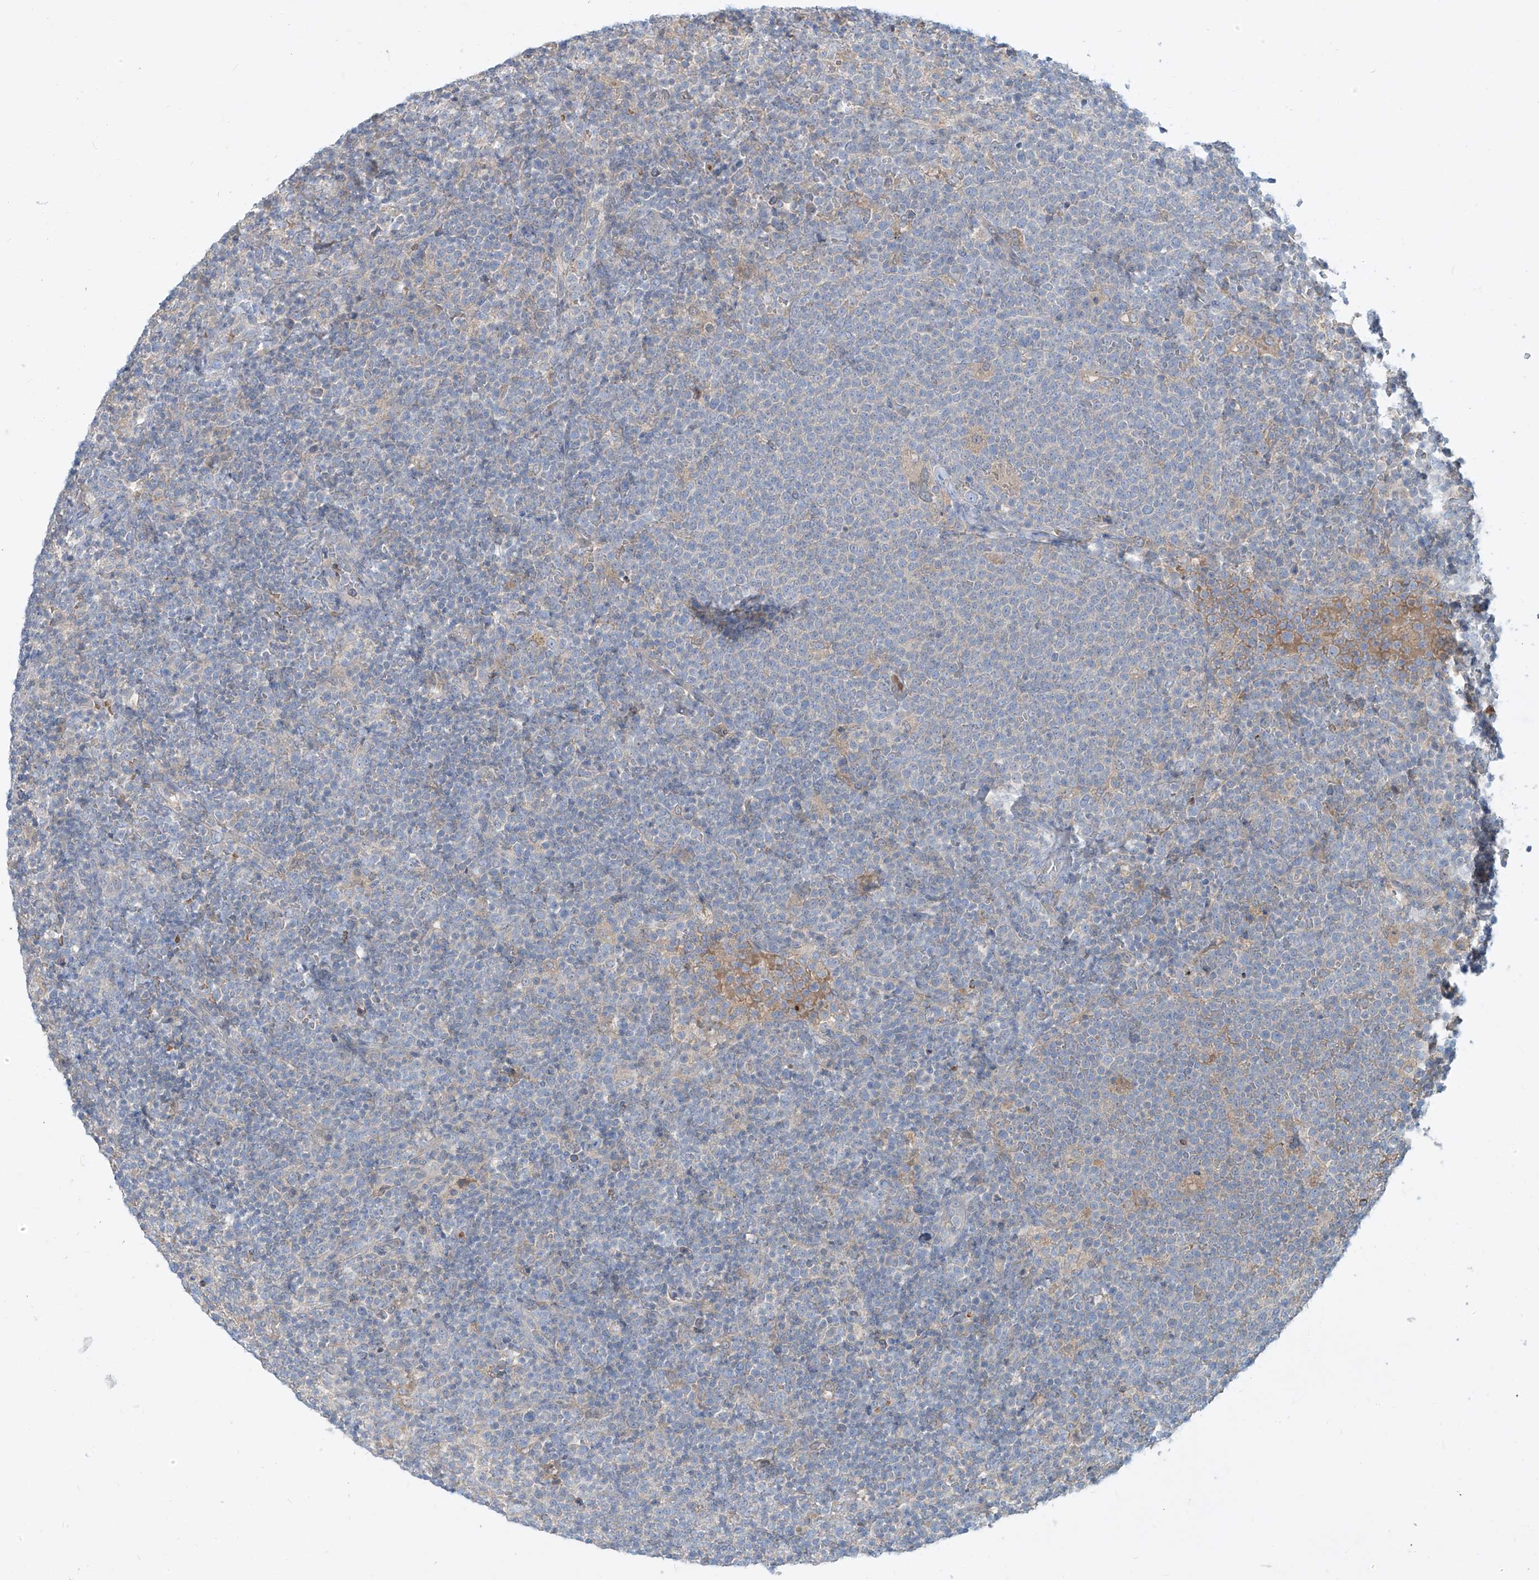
{"staining": {"intensity": "negative", "quantity": "none", "location": "none"}, "tissue": "lymphoma", "cell_type": "Tumor cells", "image_type": "cancer", "snomed": [{"axis": "morphology", "description": "Malignant lymphoma, non-Hodgkin's type, High grade"}, {"axis": "topography", "description": "Lymph node"}], "caption": "Immunohistochemical staining of human lymphoma shows no significant positivity in tumor cells.", "gene": "DGKQ", "patient": {"sex": "male", "age": 61}}